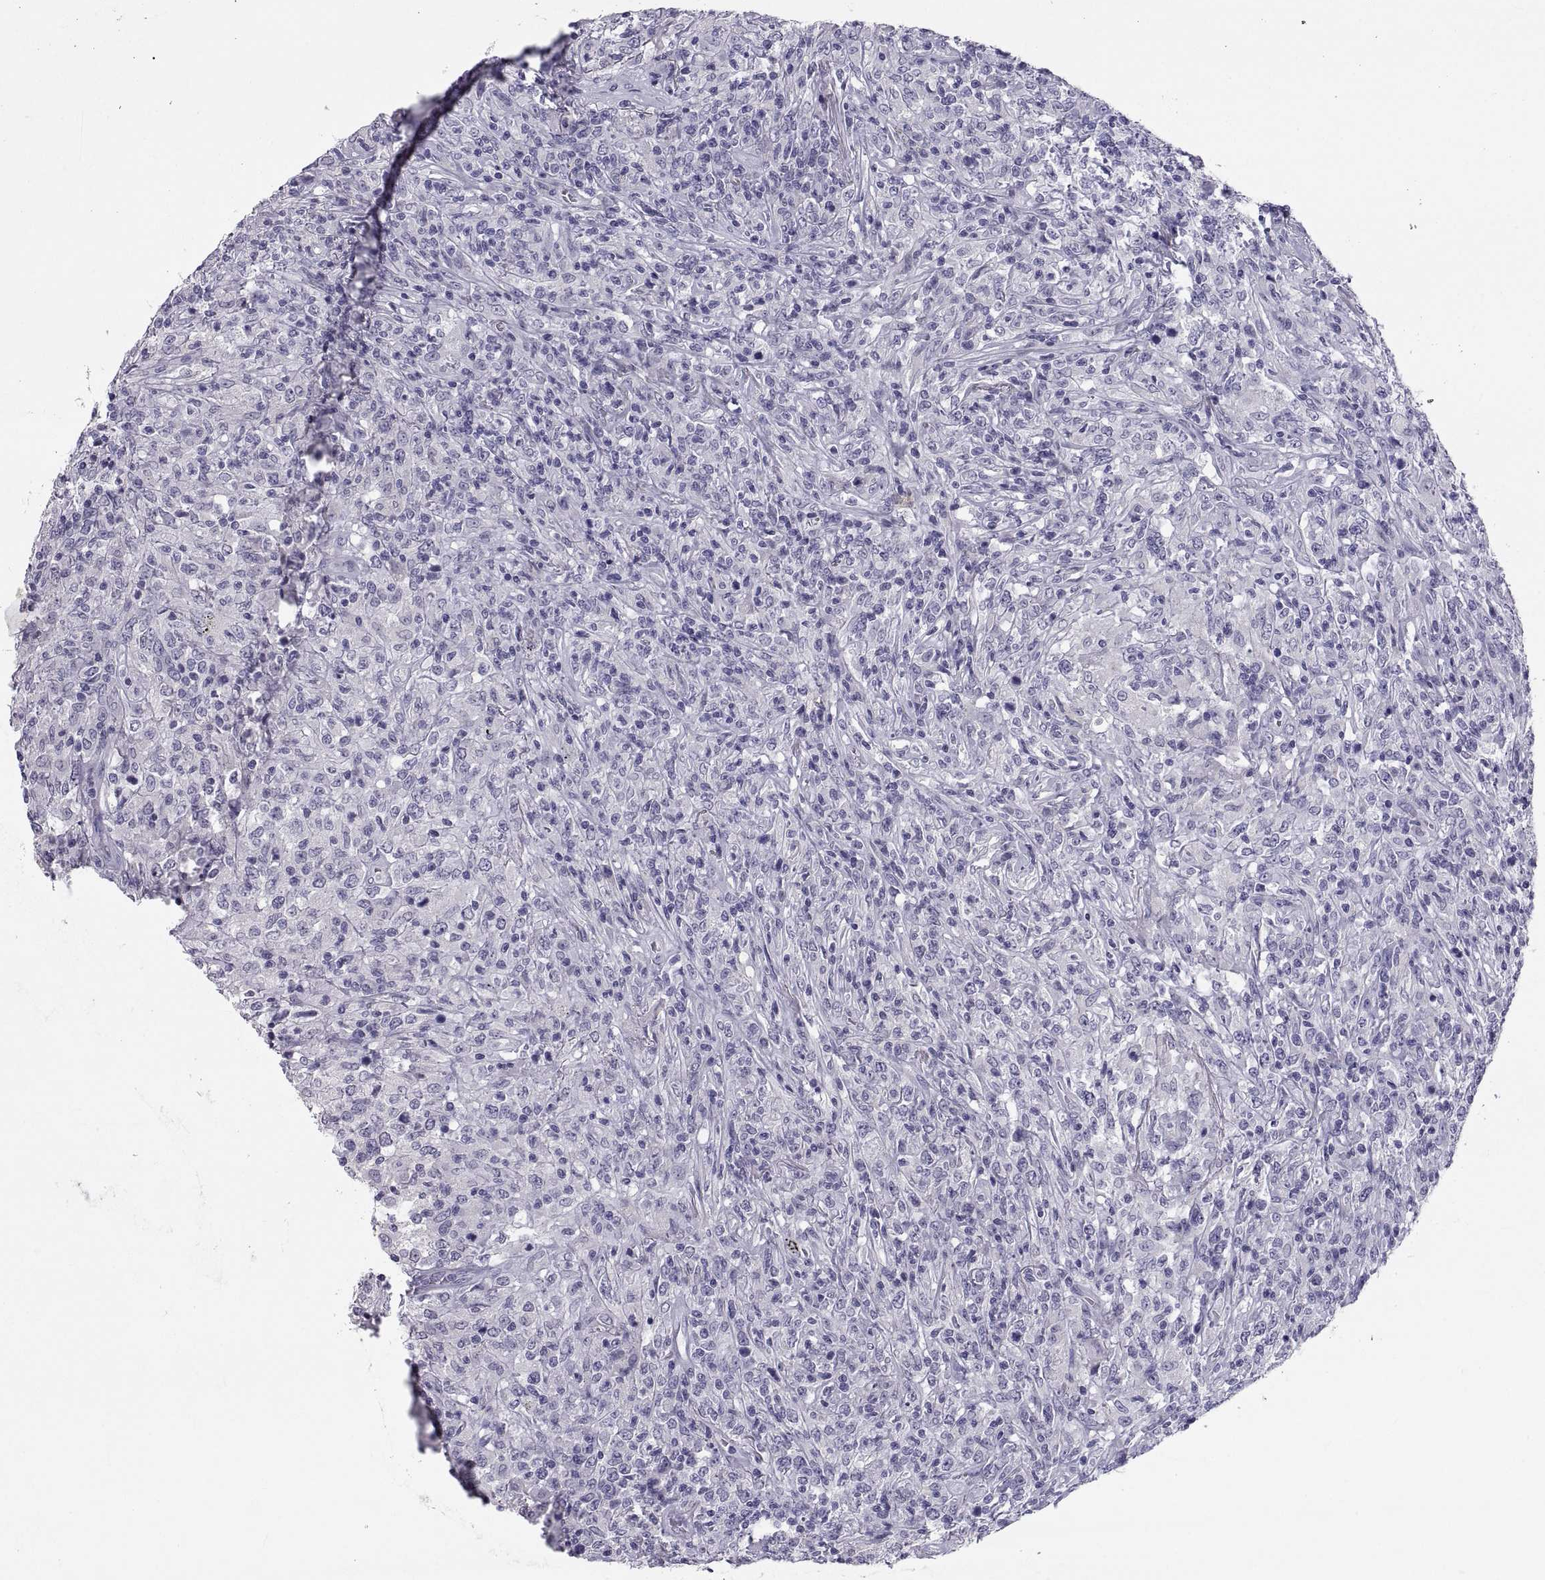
{"staining": {"intensity": "negative", "quantity": "none", "location": "none"}, "tissue": "lymphoma", "cell_type": "Tumor cells", "image_type": "cancer", "snomed": [{"axis": "morphology", "description": "Malignant lymphoma, non-Hodgkin's type, High grade"}, {"axis": "topography", "description": "Lung"}], "caption": "Immunohistochemistry photomicrograph of human lymphoma stained for a protein (brown), which demonstrates no staining in tumor cells.", "gene": "IGSF1", "patient": {"sex": "male", "age": 79}}